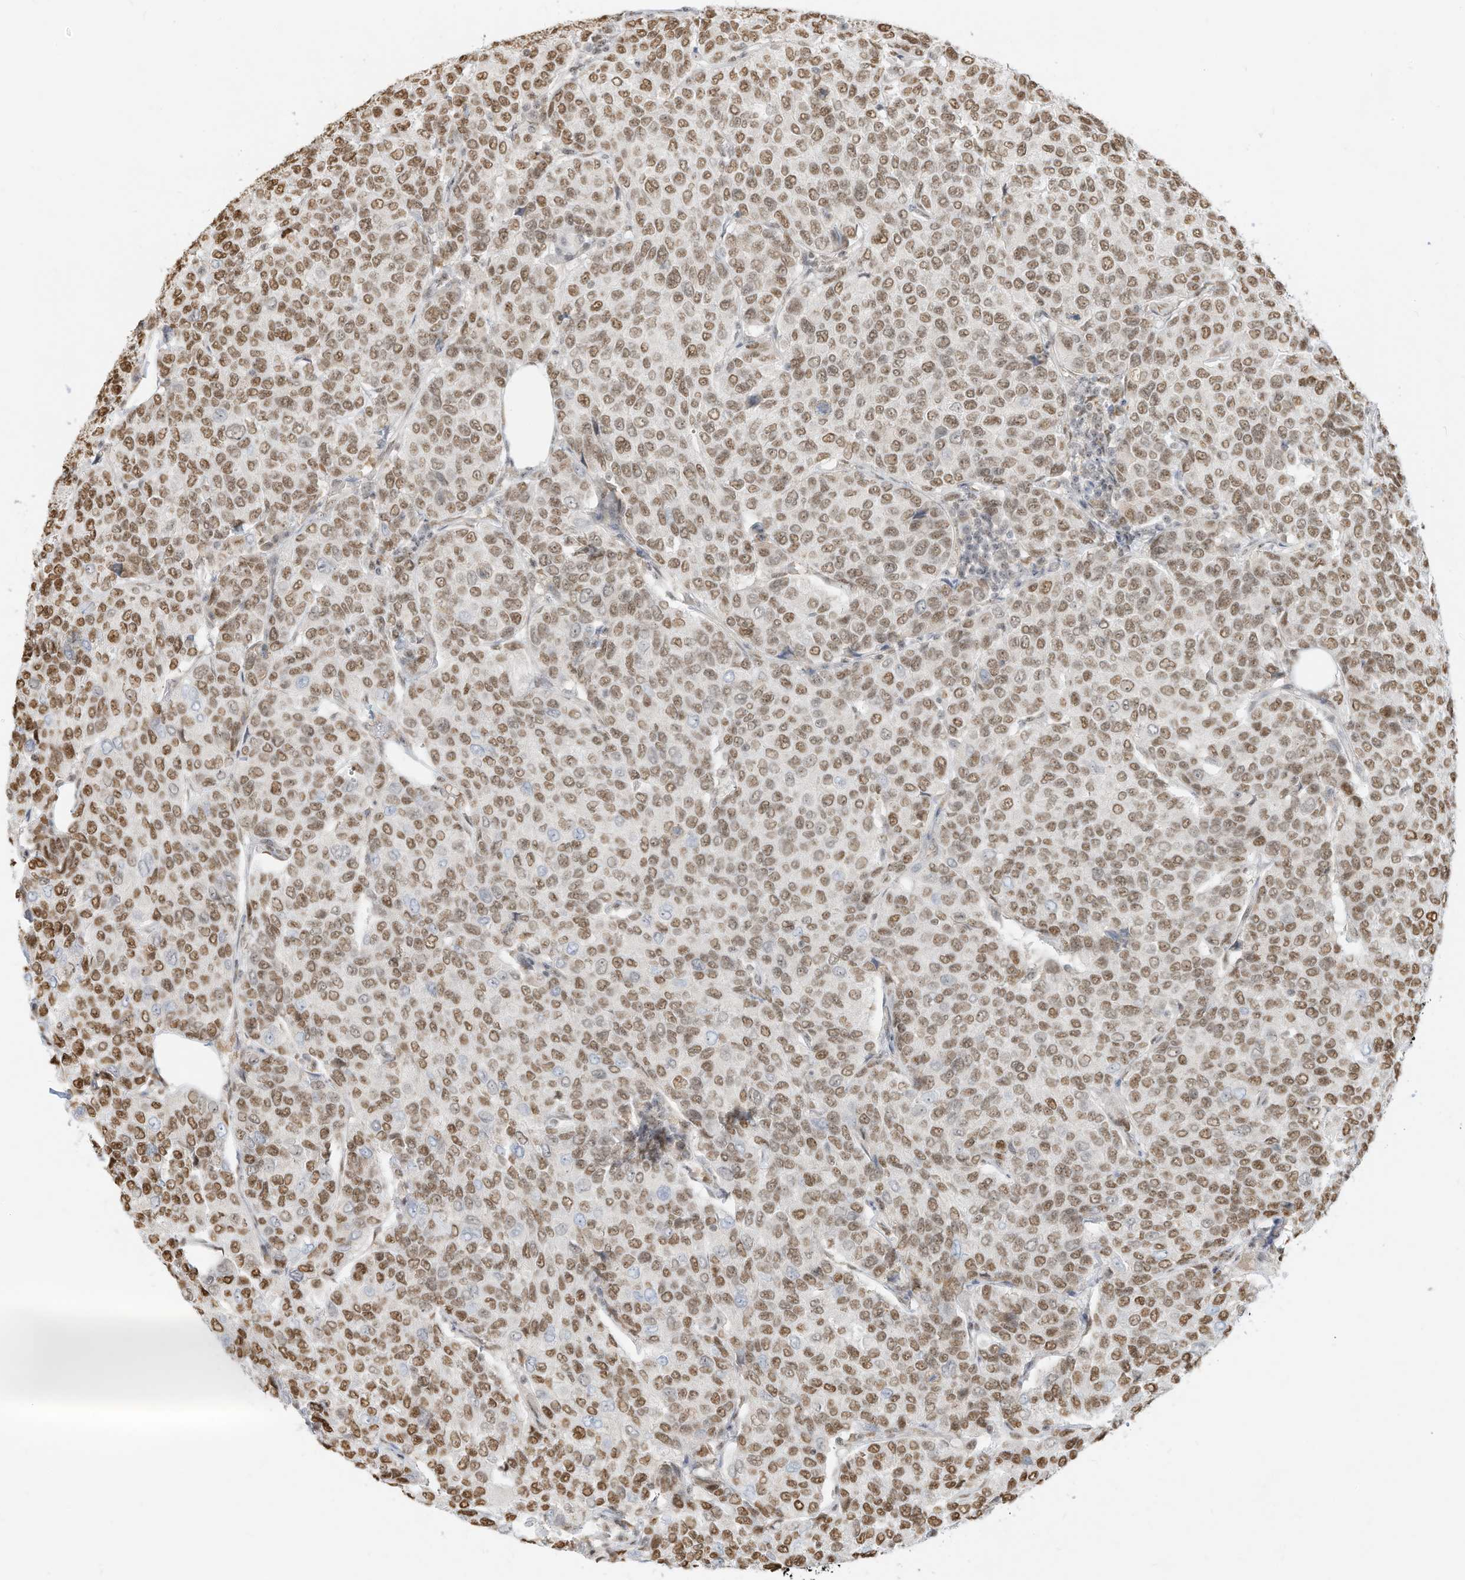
{"staining": {"intensity": "moderate", "quantity": ">75%", "location": "nuclear"}, "tissue": "breast cancer", "cell_type": "Tumor cells", "image_type": "cancer", "snomed": [{"axis": "morphology", "description": "Duct carcinoma"}, {"axis": "topography", "description": "Breast"}], "caption": "Infiltrating ductal carcinoma (breast) stained with immunohistochemistry (IHC) shows moderate nuclear positivity in about >75% of tumor cells. (IHC, brightfield microscopy, high magnification).", "gene": "NHSL1", "patient": {"sex": "female", "age": 55}}